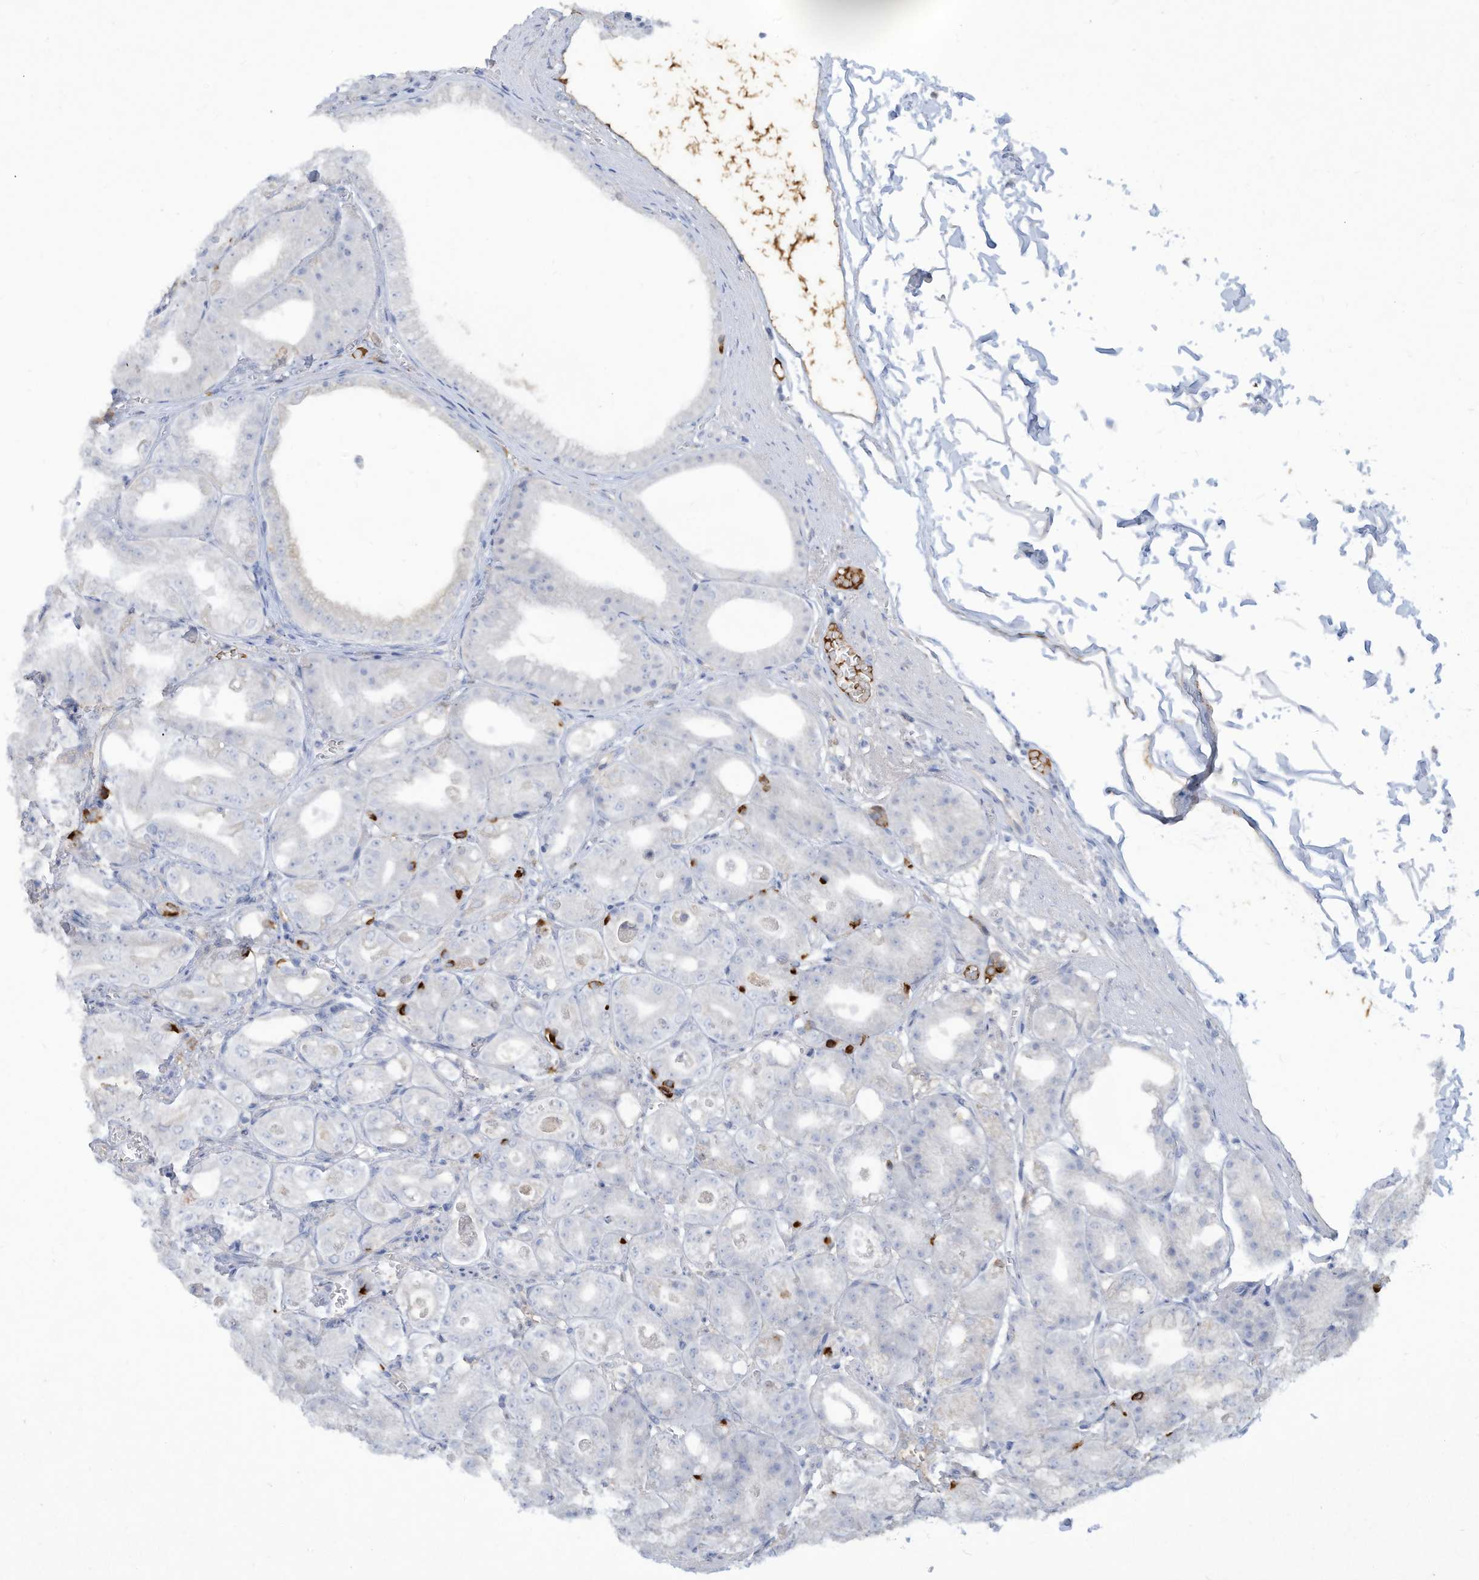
{"staining": {"intensity": "negative", "quantity": "none", "location": "none"}, "tissue": "stomach", "cell_type": "Glandular cells", "image_type": "normal", "snomed": [{"axis": "morphology", "description": "Normal tissue, NOS"}, {"axis": "topography", "description": "Stomach, lower"}], "caption": "The immunohistochemistry histopathology image has no significant expression in glandular cells of stomach.", "gene": "HAS3", "patient": {"sex": "male", "age": 71}}